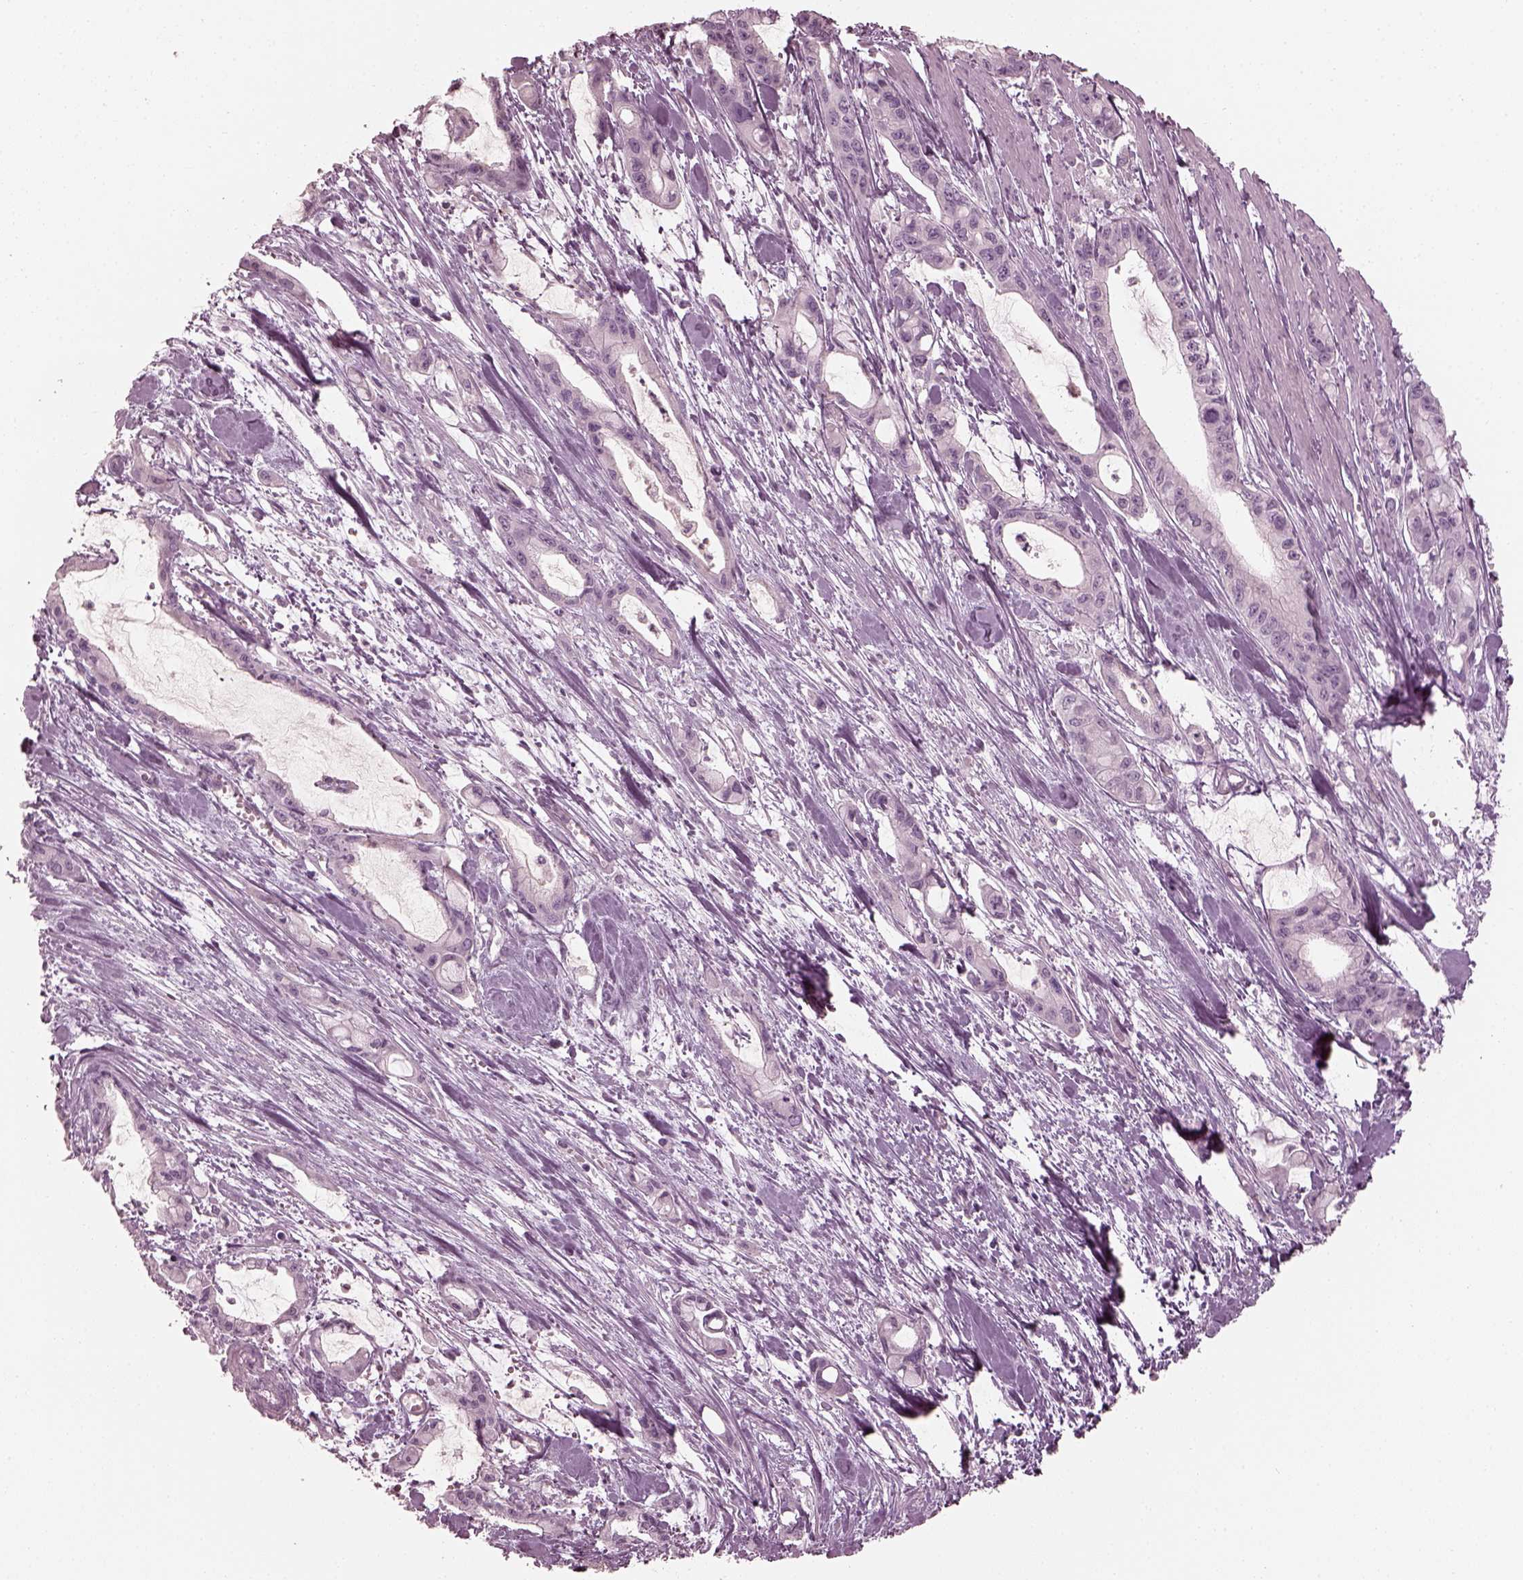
{"staining": {"intensity": "negative", "quantity": "none", "location": "none"}, "tissue": "pancreatic cancer", "cell_type": "Tumor cells", "image_type": "cancer", "snomed": [{"axis": "morphology", "description": "Adenocarcinoma, NOS"}, {"axis": "topography", "description": "Pancreas"}], "caption": "Immunohistochemistry micrograph of pancreatic cancer (adenocarcinoma) stained for a protein (brown), which demonstrates no expression in tumor cells. (DAB (3,3'-diaminobenzidine) IHC, high magnification).", "gene": "SAXO2", "patient": {"sex": "male", "age": 48}}